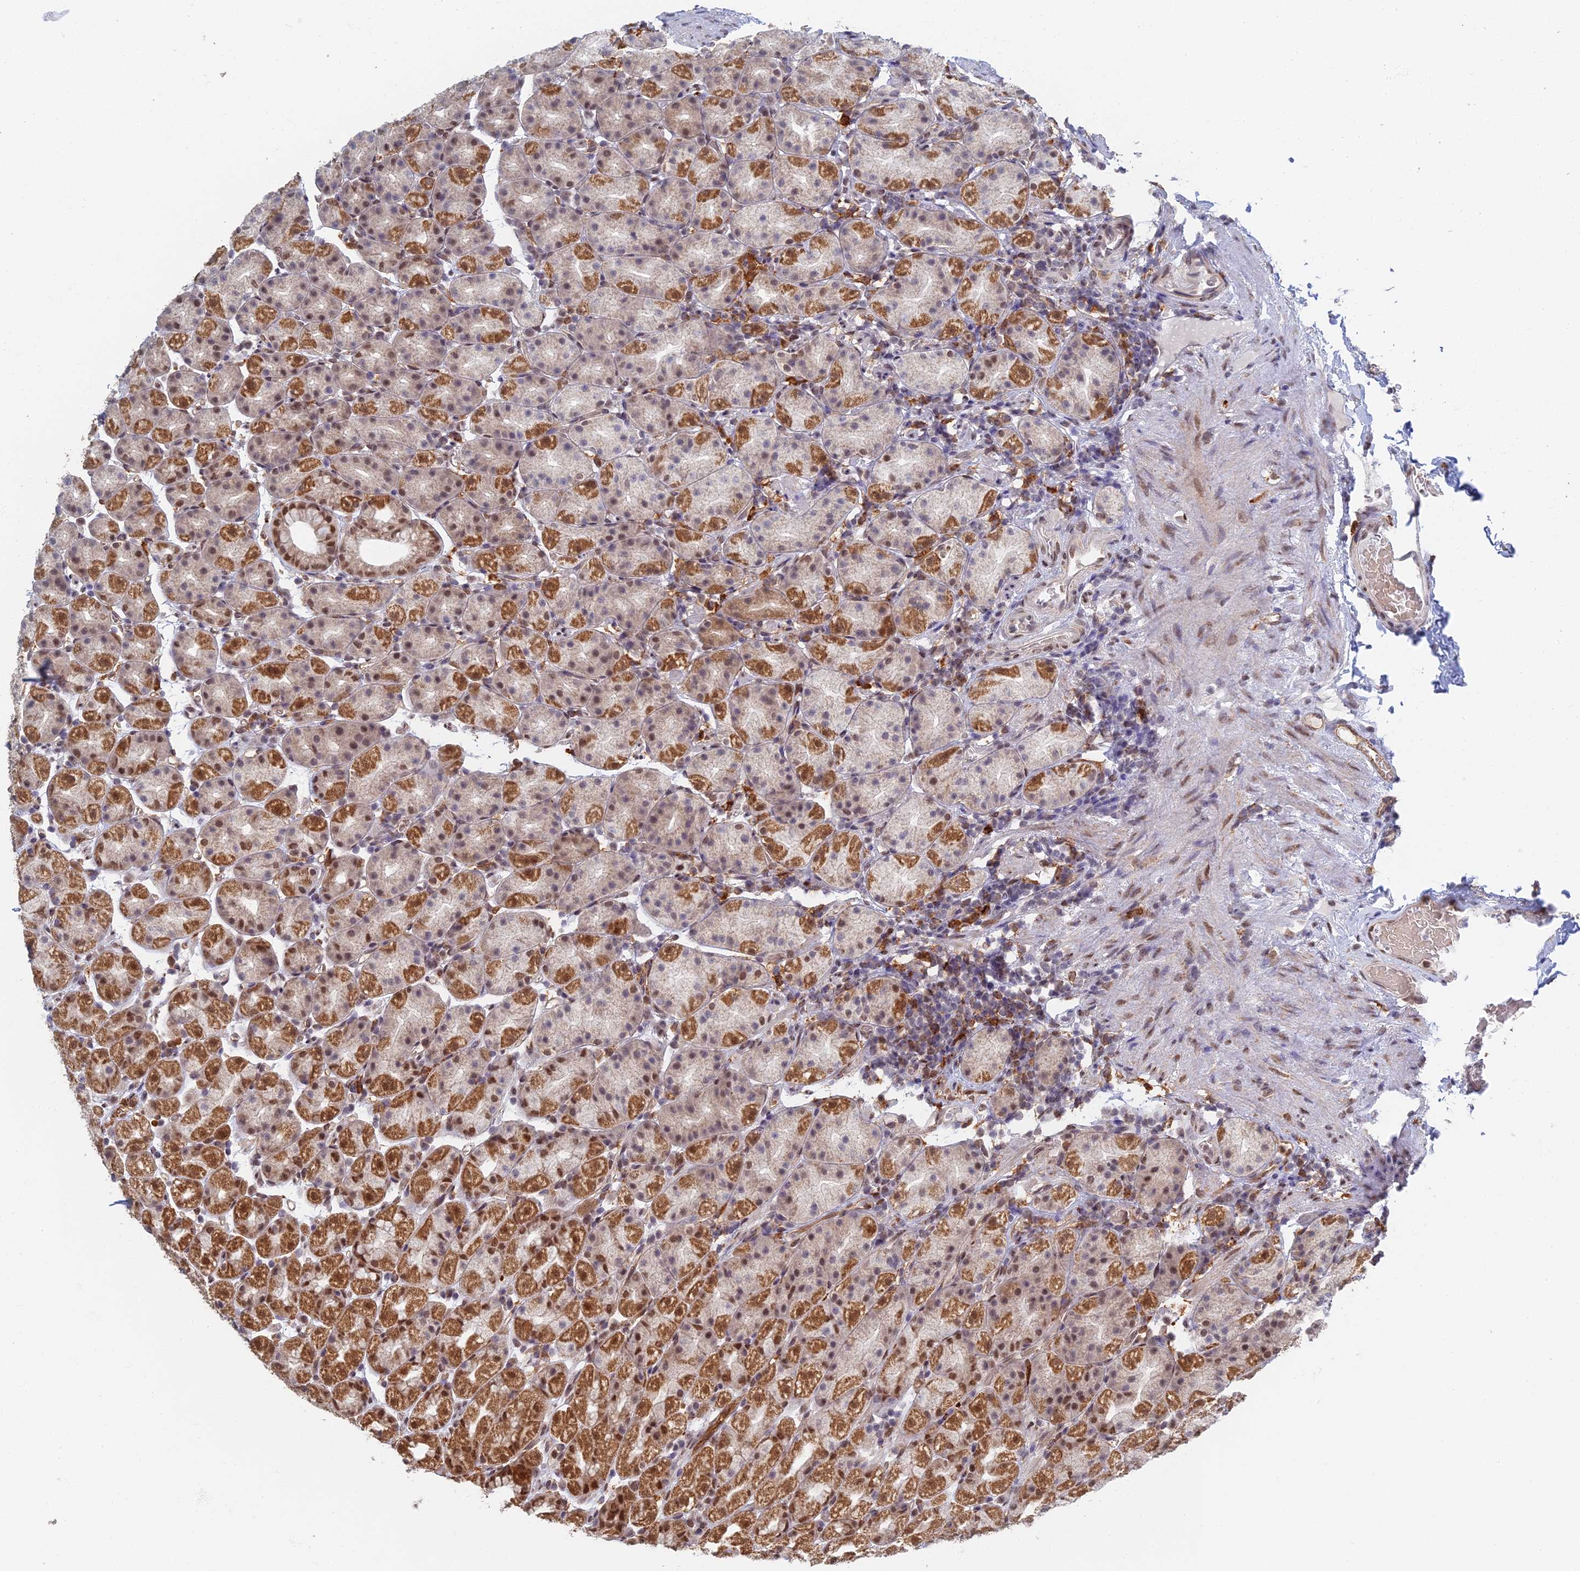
{"staining": {"intensity": "strong", "quantity": "25%-75%", "location": "cytoplasmic/membranous,nuclear"}, "tissue": "stomach", "cell_type": "Glandular cells", "image_type": "normal", "snomed": [{"axis": "morphology", "description": "Normal tissue, NOS"}, {"axis": "topography", "description": "Stomach, upper"}], "caption": "Immunohistochemistry (IHC) (DAB (3,3'-diaminobenzidine)) staining of benign stomach shows strong cytoplasmic/membranous,nuclear protein expression in approximately 25%-75% of glandular cells.", "gene": "GPATCH1", "patient": {"sex": "male", "age": 68}}